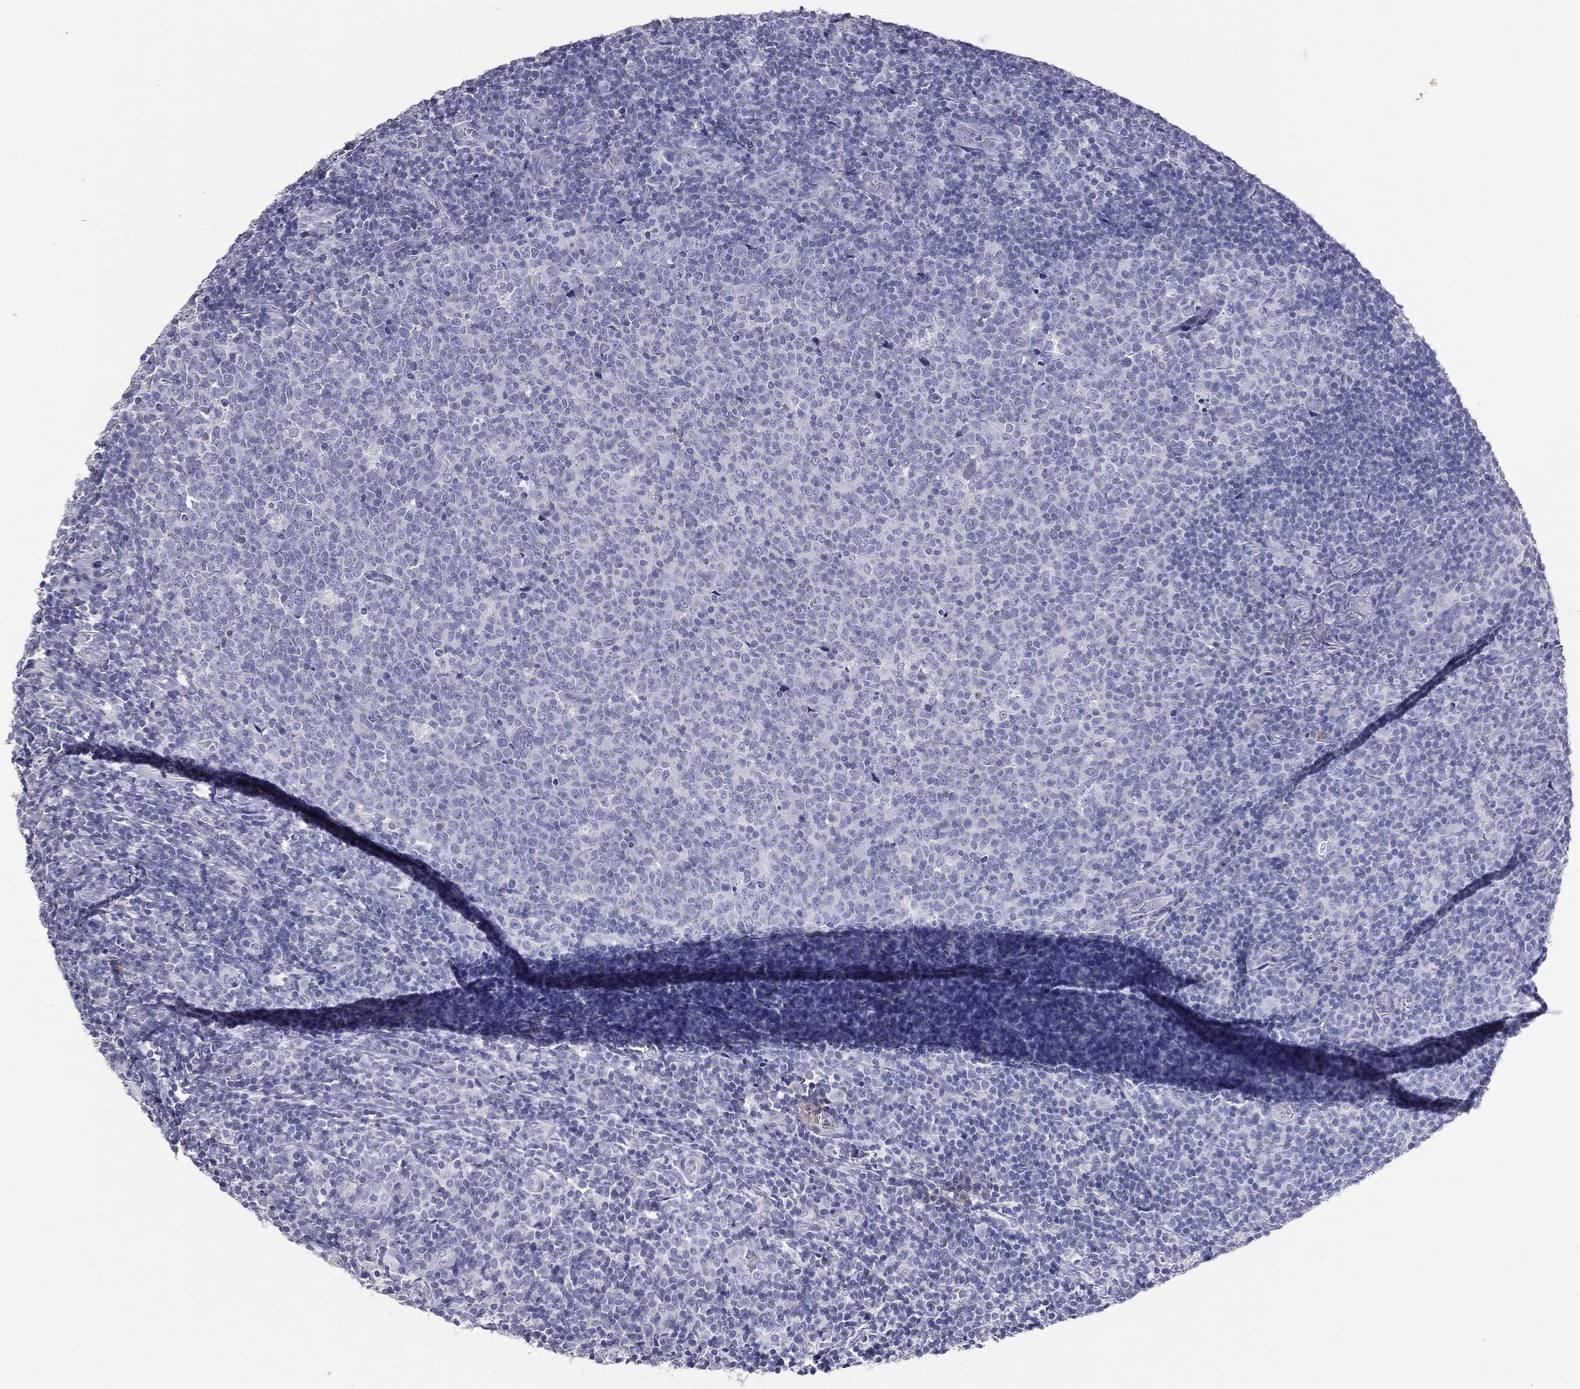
{"staining": {"intensity": "negative", "quantity": "none", "location": "none"}, "tissue": "tonsil", "cell_type": "Germinal center cells", "image_type": "normal", "snomed": [{"axis": "morphology", "description": "Normal tissue, NOS"}, {"axis": "topography", "description": "Tonsil"}], "caption": "The micrograph shows no significant expression in germinal center cells of tonsil.", "gene": "SERPINB4", "patient": {"sex": "female", "age": 5}}